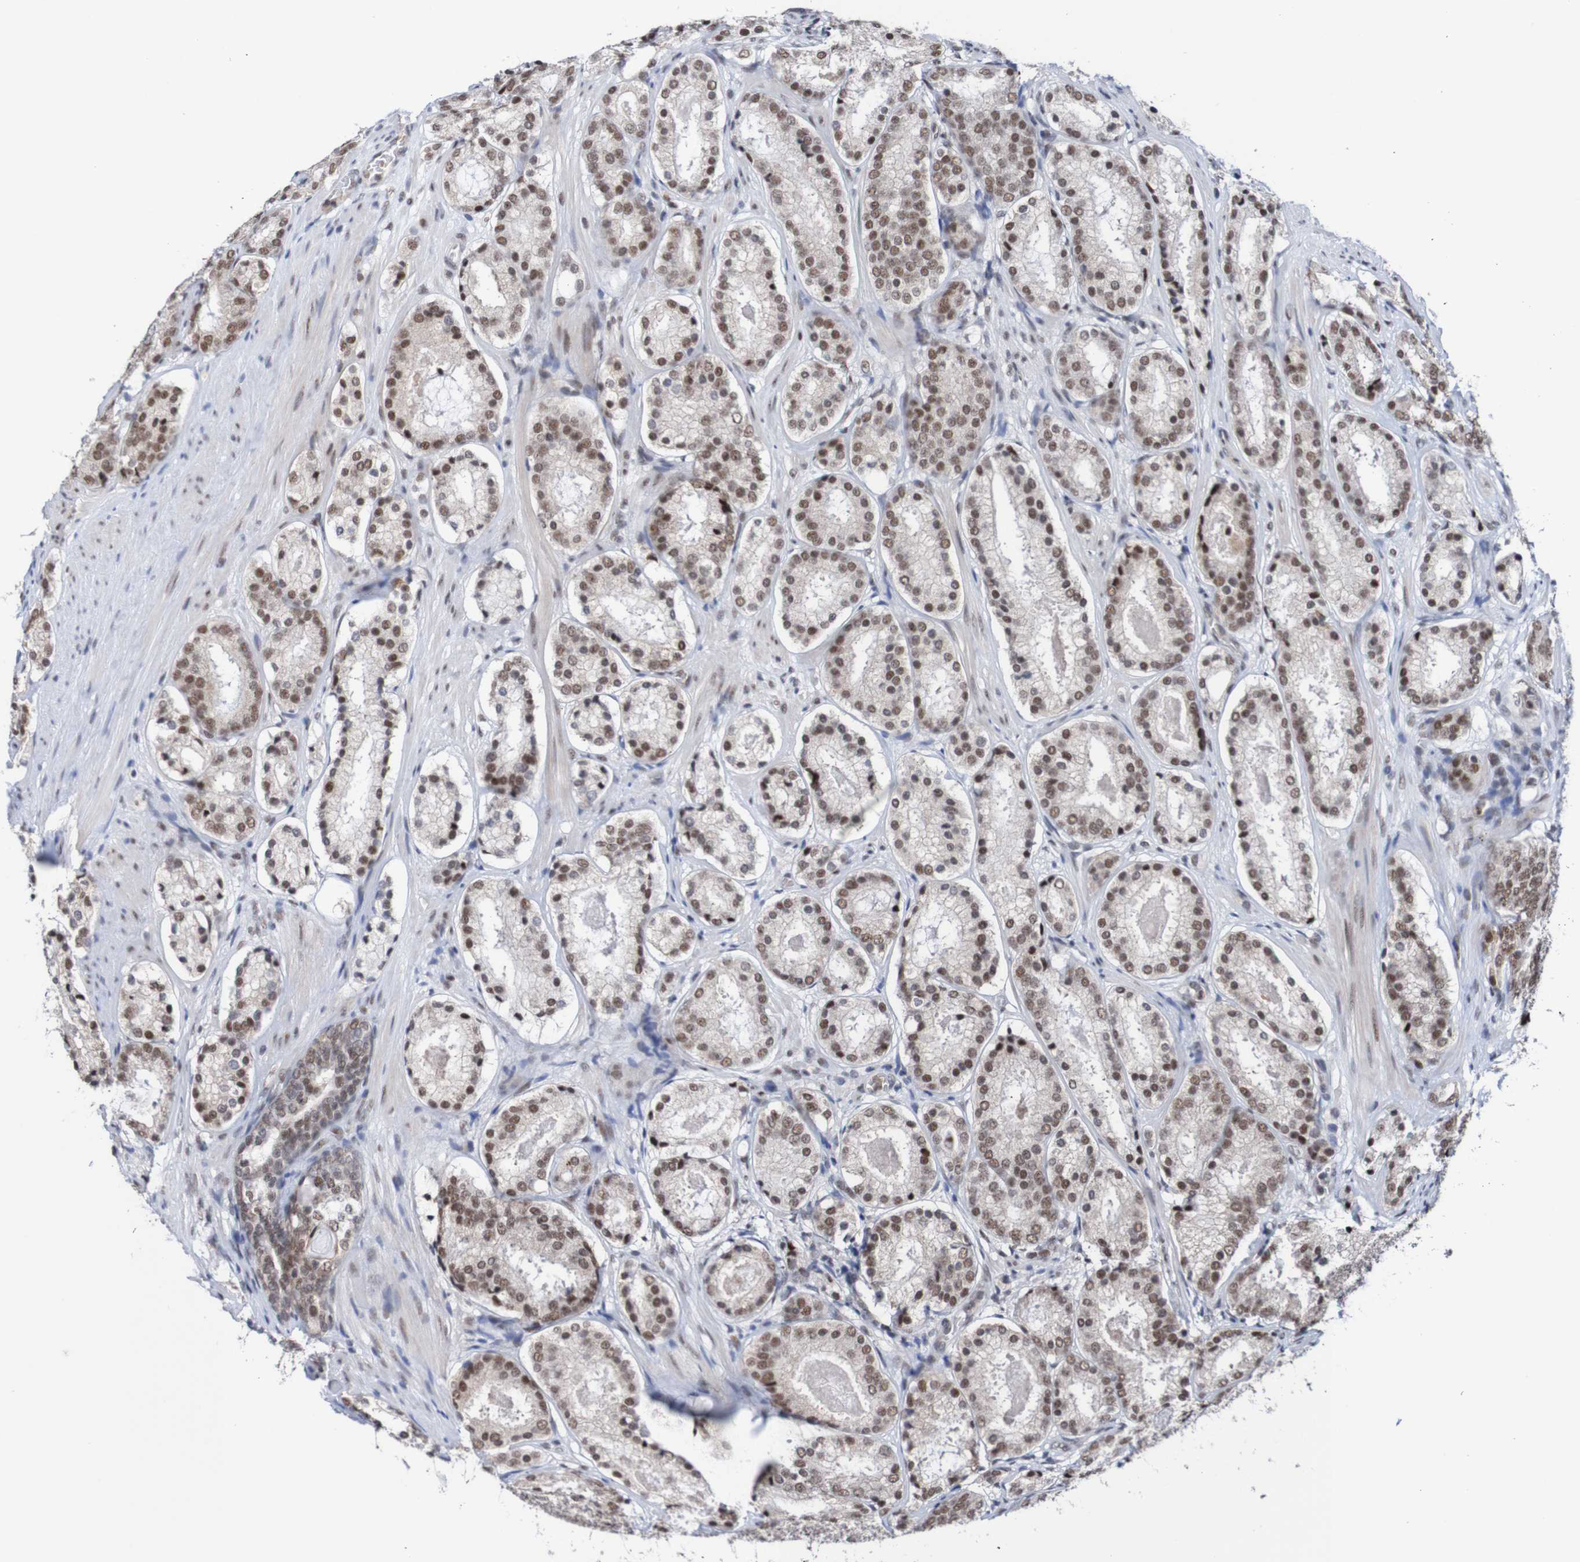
{"staining": {"intensity": "moderate", "quantity": ">75%", "location": "nuclear"}, "tissue": "prostate cancer", "cell_type": "Tumor cells", "image_type": "cancer", "snomed": [{"axis": "morphology", "description": "Adenocarcinoma, Low grade"}, {"axis": "topography", "description": "Prostate"}], "caption": "There is medium levels of moderate nuclear expression in tumor cells of prostate cancer, as demonstrated by immunohistochemical staining (brown color).", "gene": "CDC5L", "patient": {"sex": "male", "age": 69}}